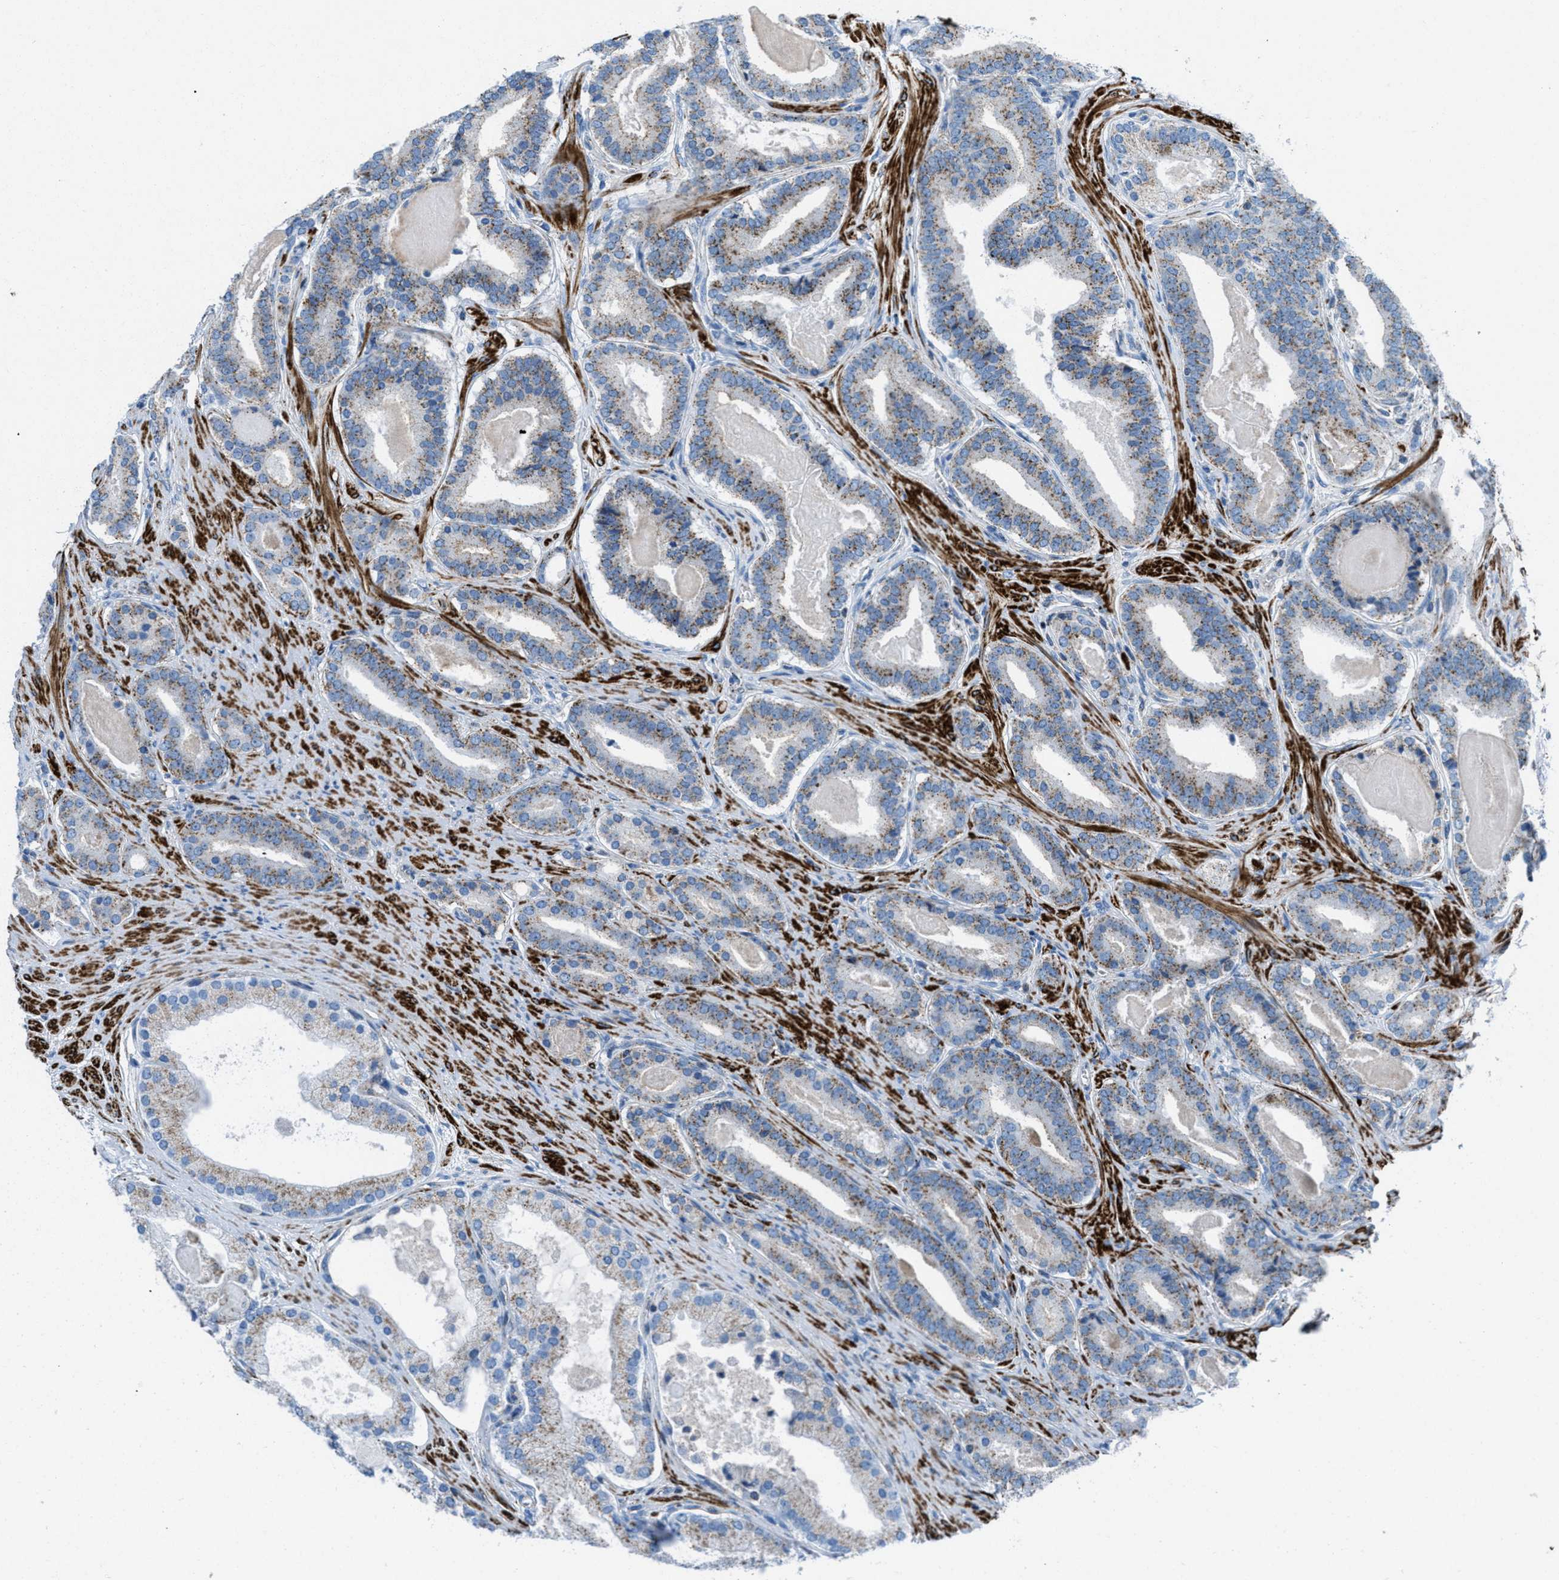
{"staining": {"intensity": "moderate", "quantity": ">75%", "location": "cytoplasmic/membranous"}, "tissue": "prostate cancer", "cell_type": "Tumor cells", "image_type": "cancer", "snomed": [{"axis": "morphology", "description": "Adenocarcinoma, High grade"}, {"axis": "topography", "description": "Prostate"}], "caption": "Adenocarcinoma (high-grade) (prostate) stained for a protein (brown) demonstrates moderate cytoplasmic/membranous positive staining in about >75% of tumor cells.", "gene": "MFSD13A", "patient": {"sex": "male", "age": 60}}